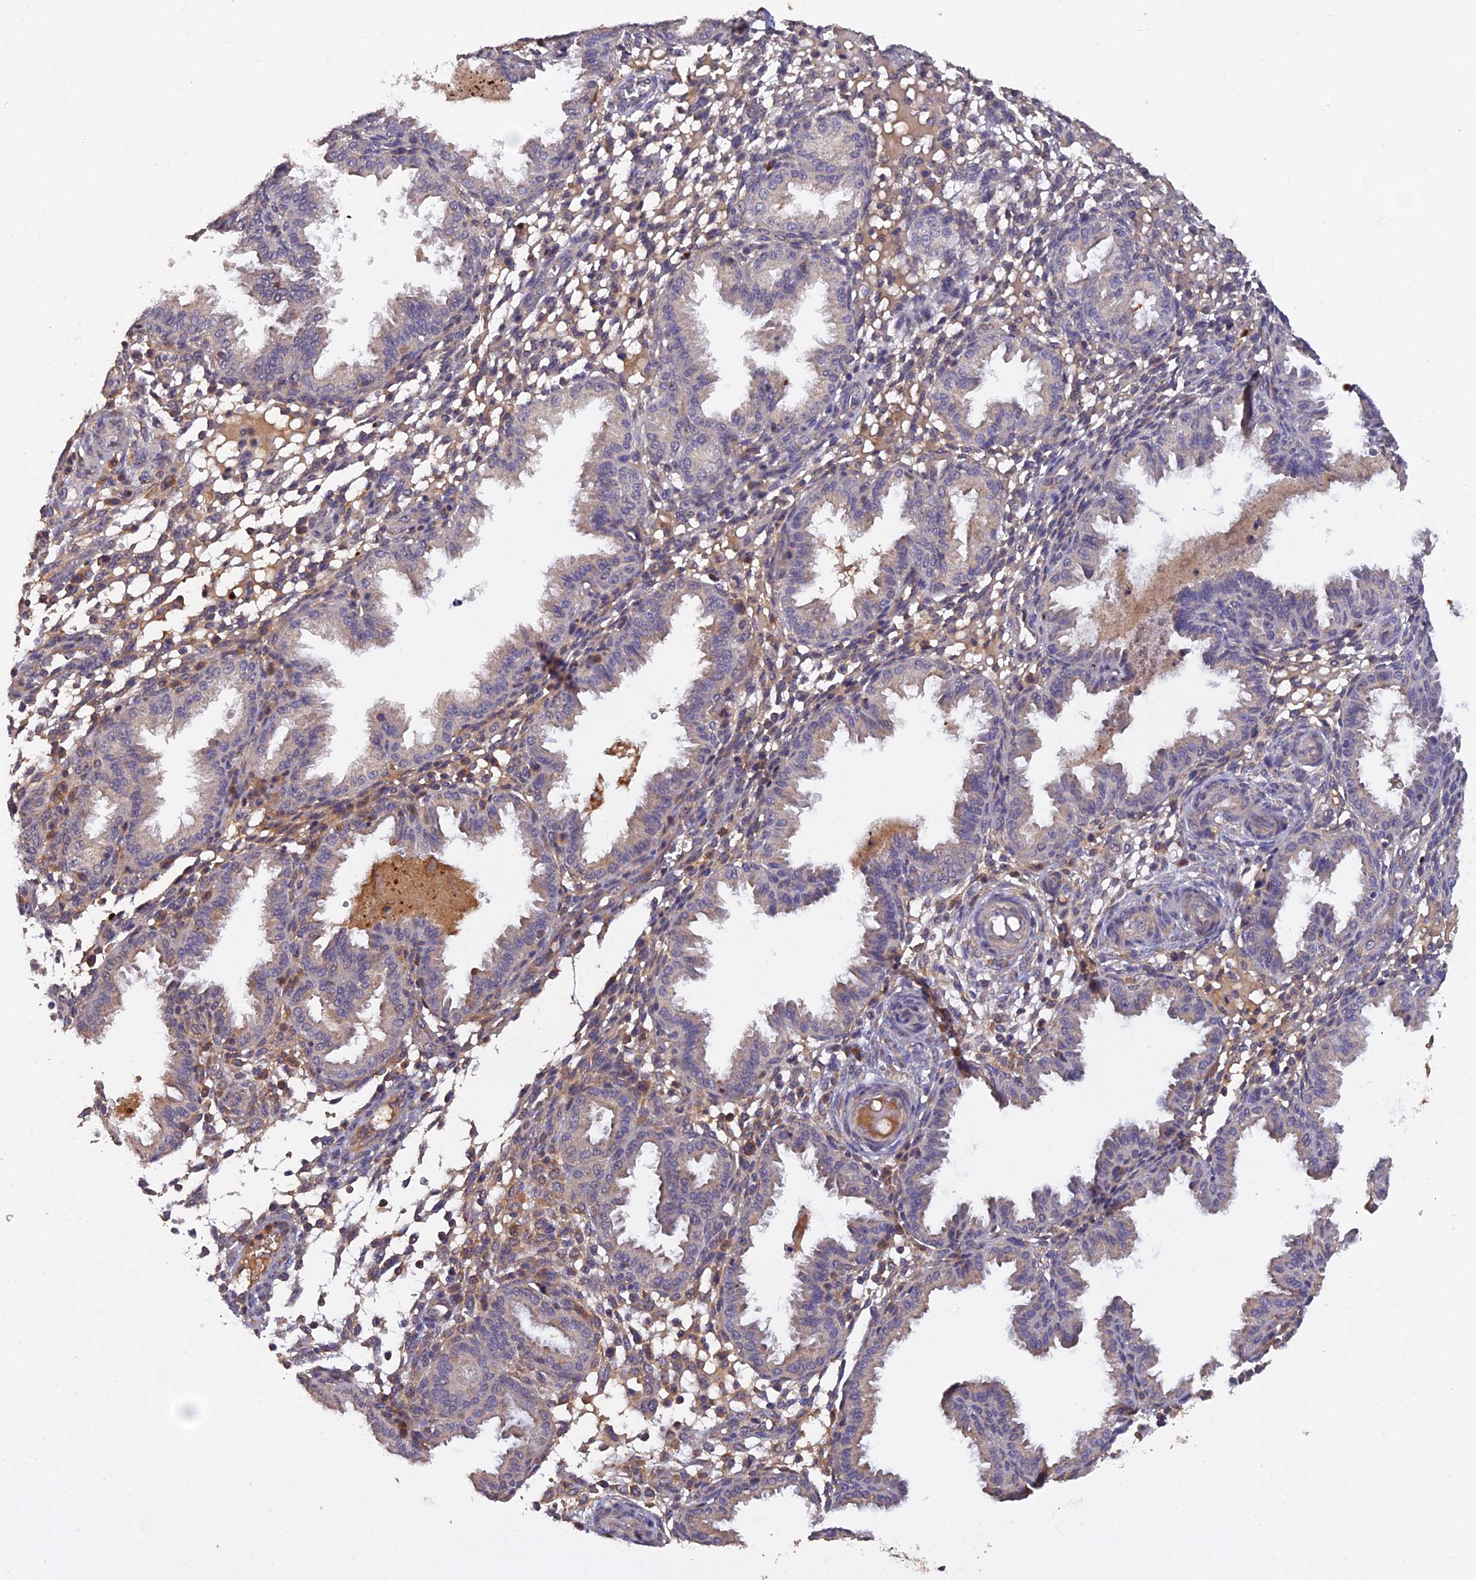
{"staining": {"intensity": "negative", "quantity": "none", "location": "none"}, "tissue": "endometrium", "cell_type": "Cells in endometrial stroma", "image_type": "normal", "snomed": [{"axis": "morphology", "description": "Normal tissue, NOS"}, {"axis": "topography", "description": "Endometrium"}], "caption": "IHC of benign human endometrium exhibits no expression in cells in endometrial stroma.", "gene": "SLC39A13", "patient": {"sex": "female", "age": 33}}